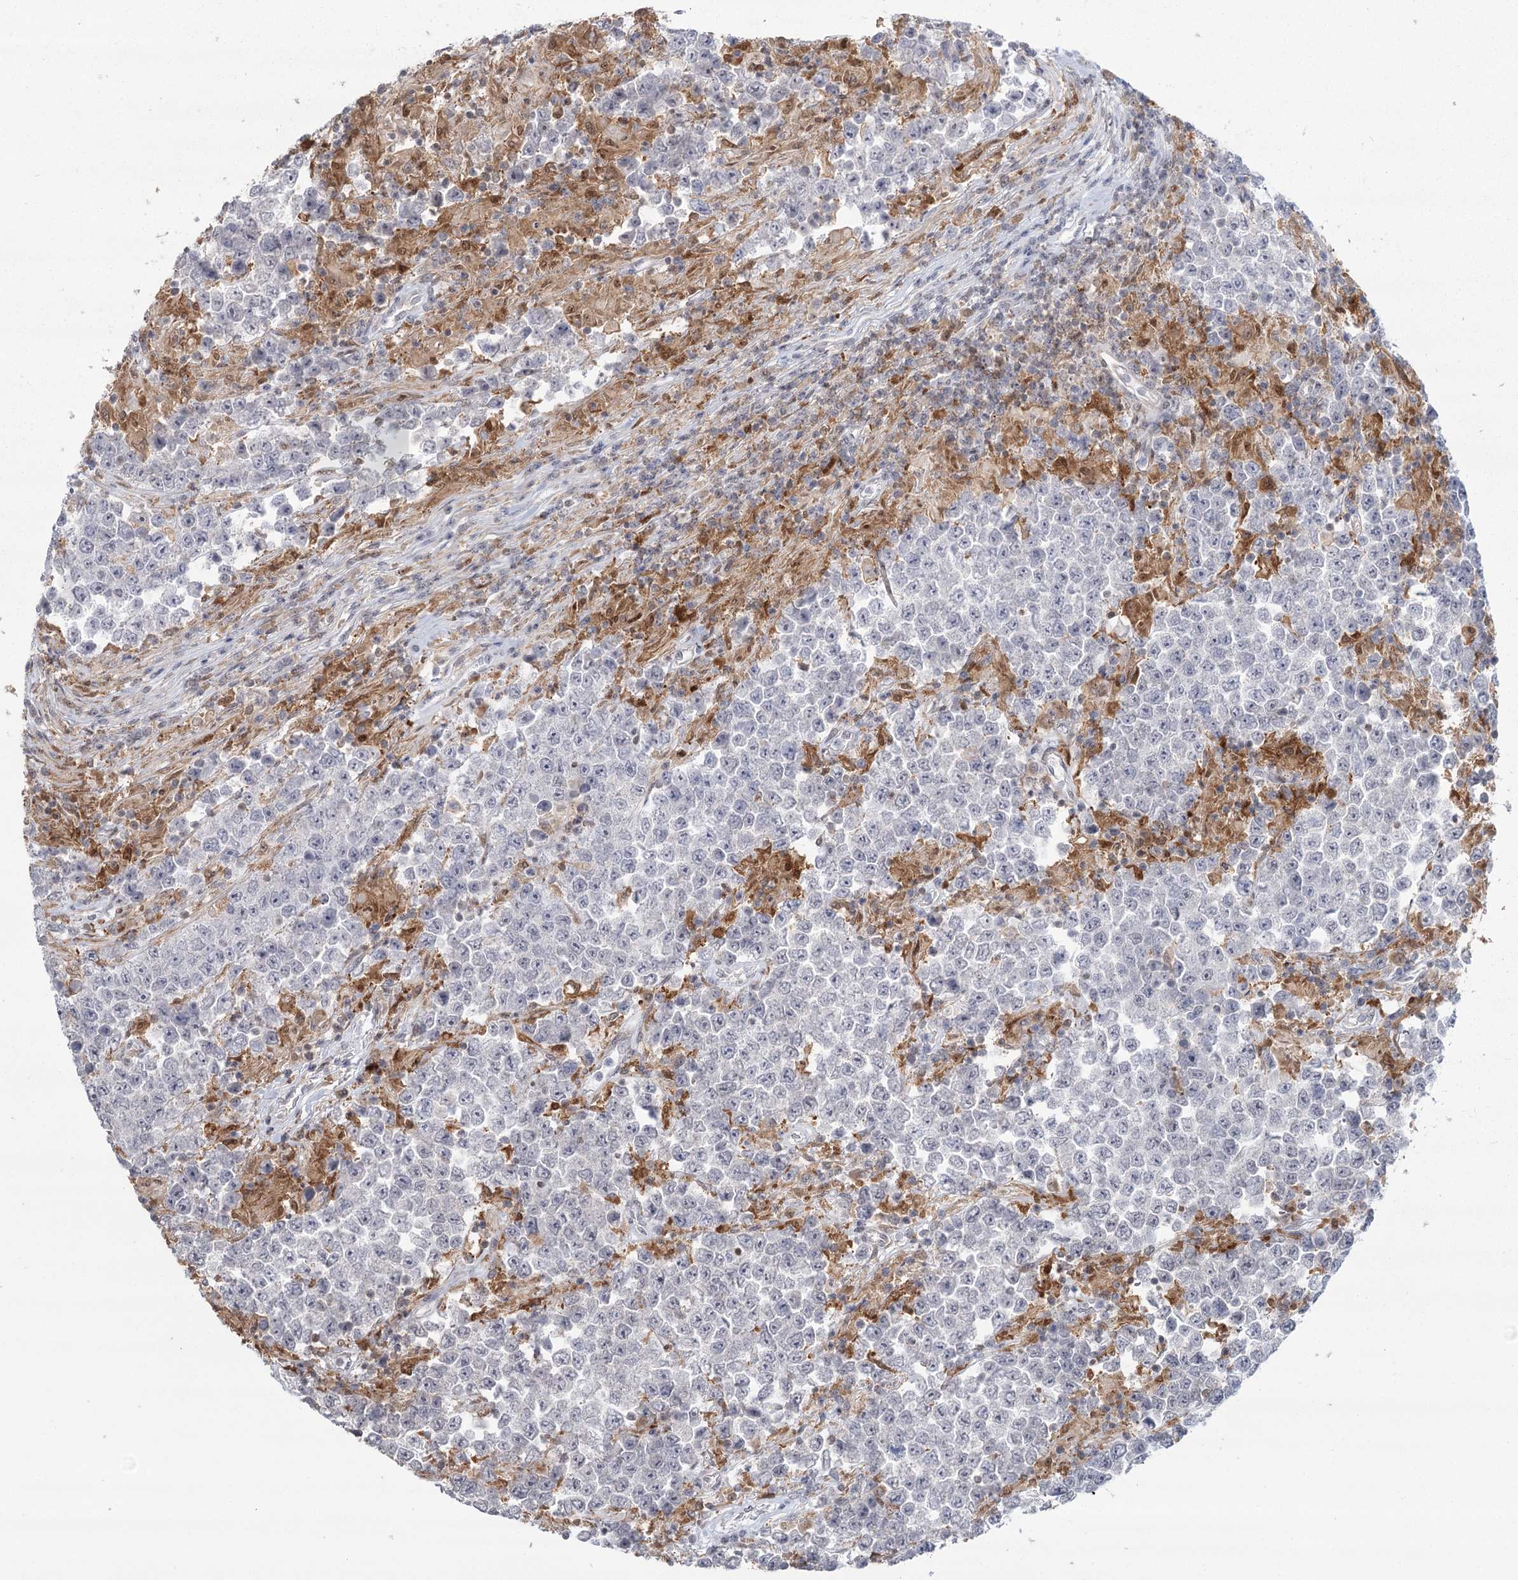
{"staining": {"intensity": "negative", "quantity": "none", "location": "none"}, "tissue": "testis cancer", "cell_type": "Tumor cells", "image_type": "cancer", "snomed": [{"axis": "morphology", "description": "Normal tissue, NOS"}, {"axis": "morphology", "description": "Urothelial carcinoma, High grade"}, {"axis": "morphology", "description": "Seminoma, NOS"}, {"axis": "morphology", "description": "Carcinoma, Embryonal, NOS"}, {"axis": "topography", "description": "Urinary bladder"}, {"axis": "topography", "description": "Testis"}], "caption": "Tumor cells are negative for brown protein staining in embryonal carcinoma (testis). (Immunohistochemistry (ihc), brightfield microscopy, high magnification).", "gene": "TMEM70", "patient": {"sex": "male", "age": 41}}